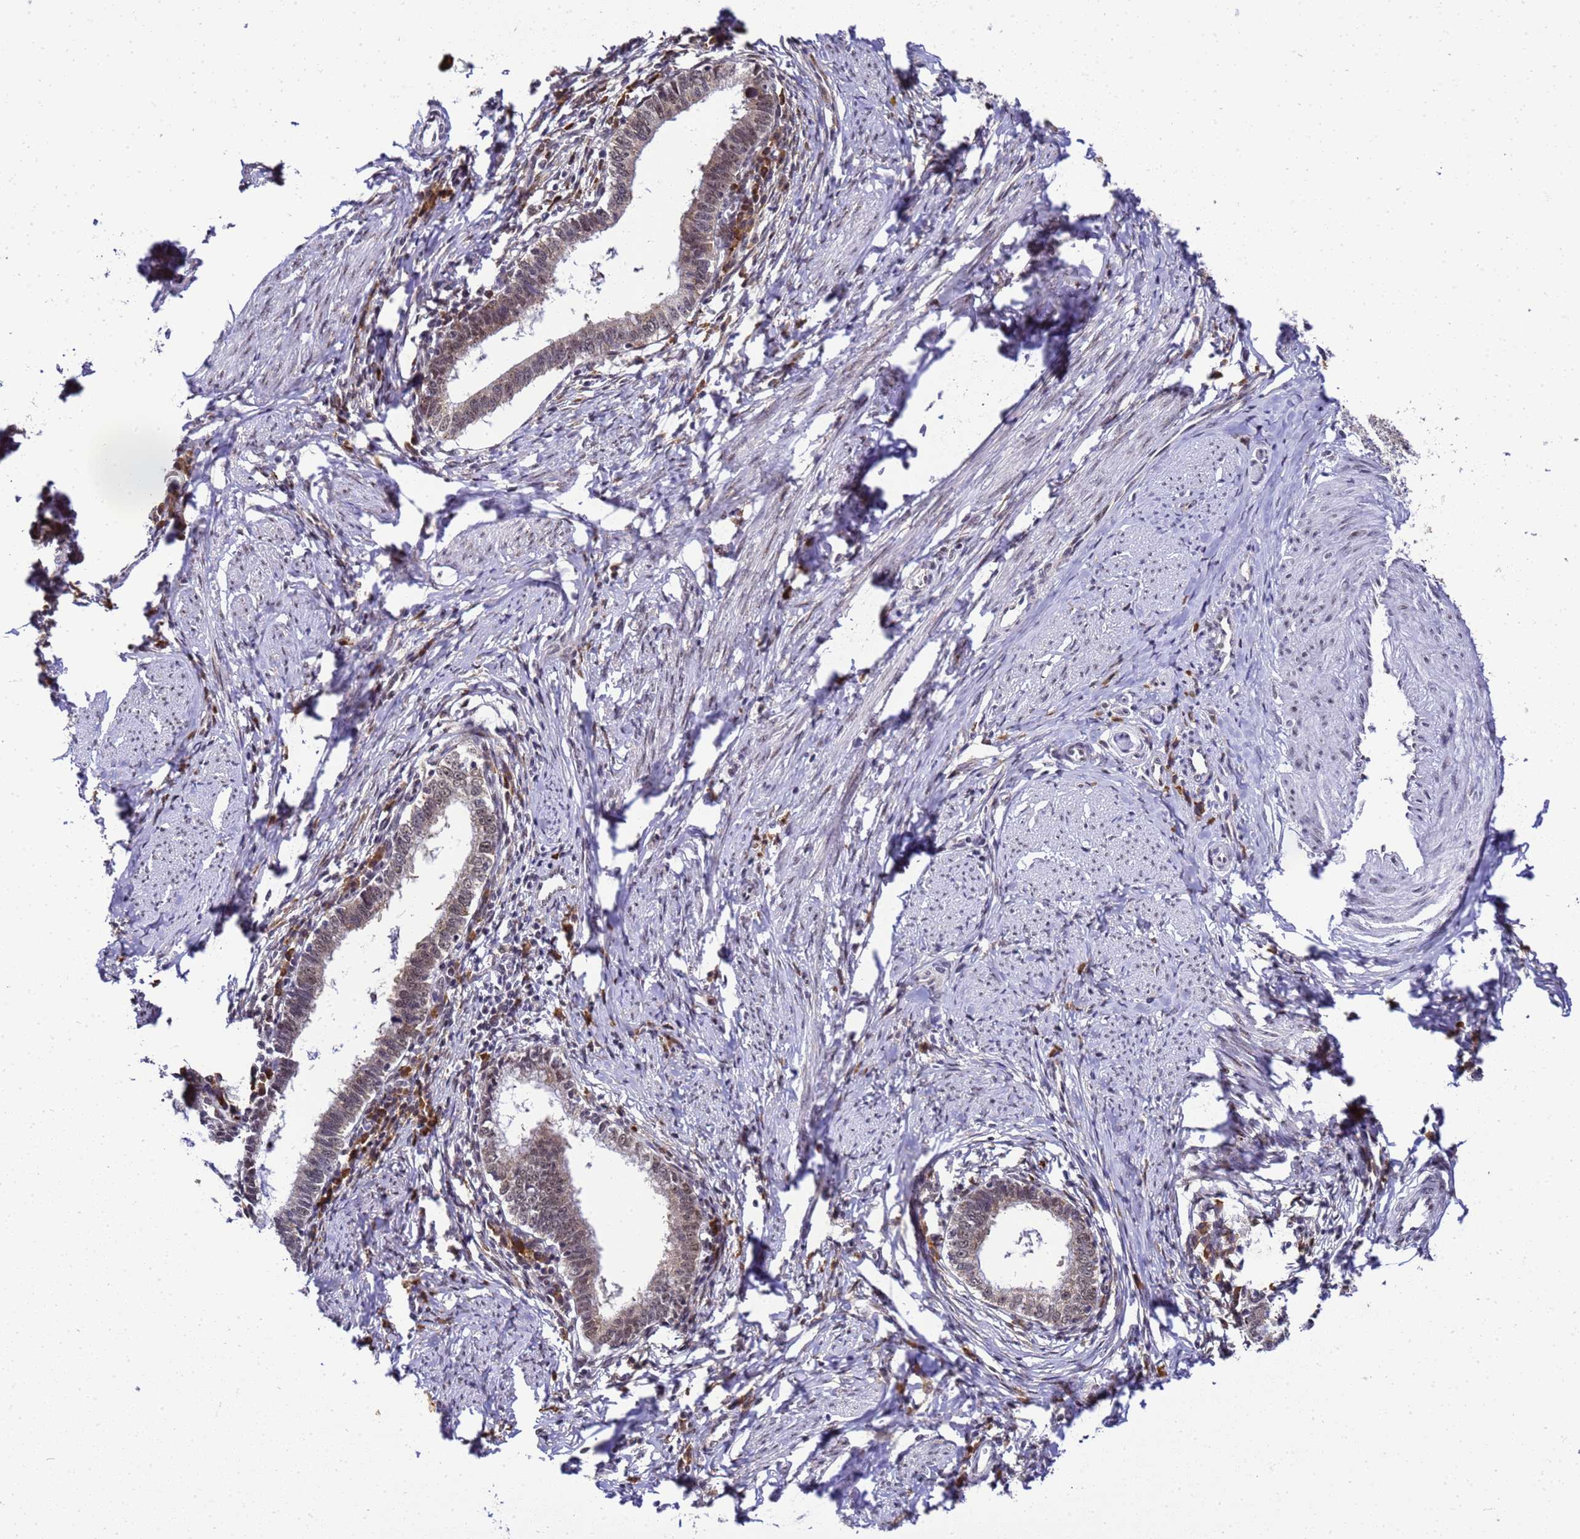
{"staining": {"intensity": "weak", "quantity": "25%-75%", "location": "cytoplasmic/membranous,nuclear"}, "tissue": "cervical cancer", "cell_type": "Tumor cells", "image_type": "cancer", "snomed": [{"axis": "morphology", "description": "Adenocarcinoma, NOS"}, {"axis": "topography", "description": "Cervix"}], "caption": "Tumor cells reveal low levels of weak cytoplasmic/membranous and nuclear staining in about 25%-75% of cells in human cervical cancer.", "gene": "SMN1", "patient": {"sex": "female", "age": 36}}